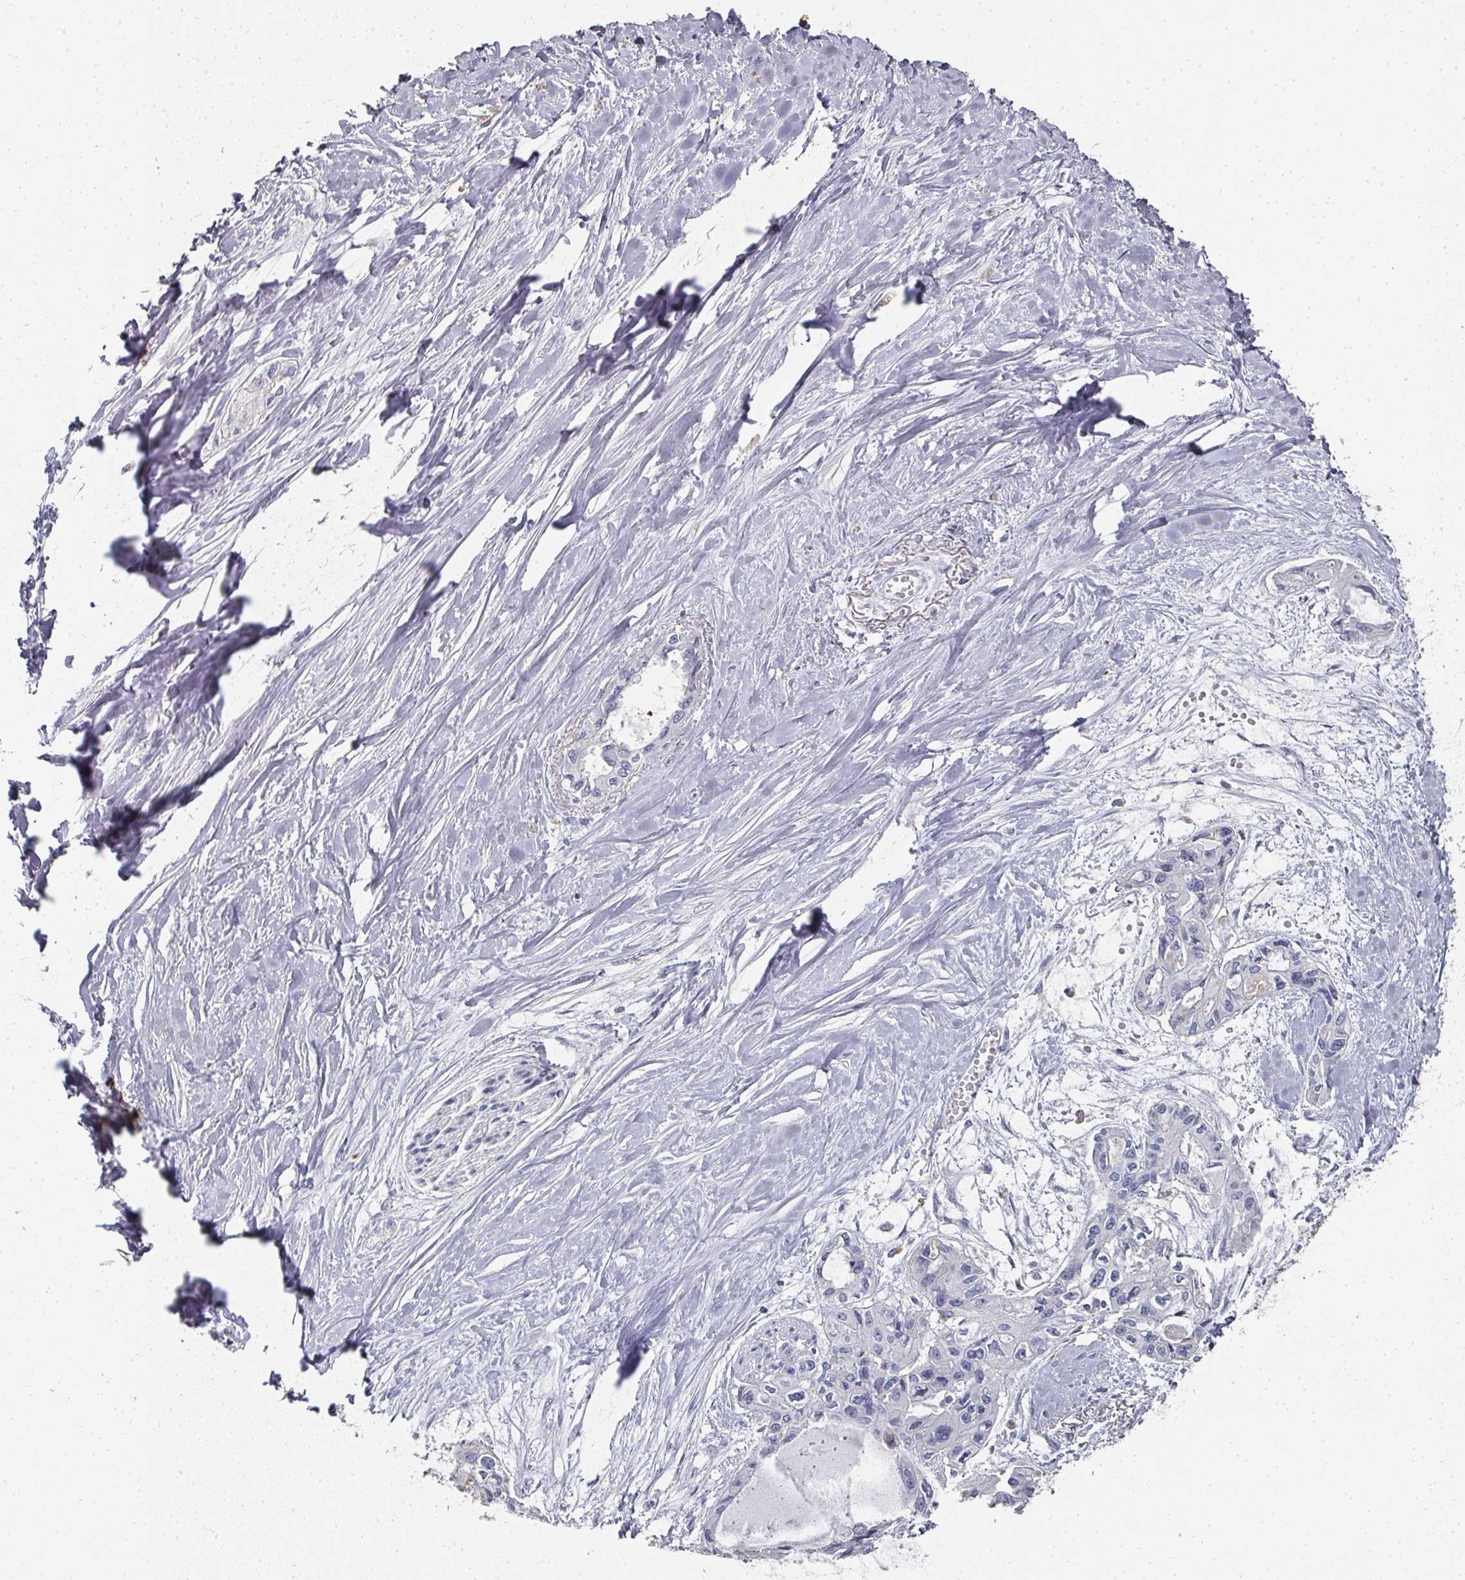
{"staining": {"intensity": "negative", "quantity": "none", "location": "none"}, "tissue": "pancreatic cancer", "cell_type": "Tumor cells", "image_type": "cancer", "snomed": [{"axis": "morphology", "description": "Adenocarcinoma, NOS"}, {"axis": "topography", "description": "Pancreas"}], "caption": "Immunohistochemical staining of pancreatic cancer (adenocarcinoma) reveals no significant staining in tumor cells.", "gene": "CAMP", "patient": {"sex": "female", "age": 50}}